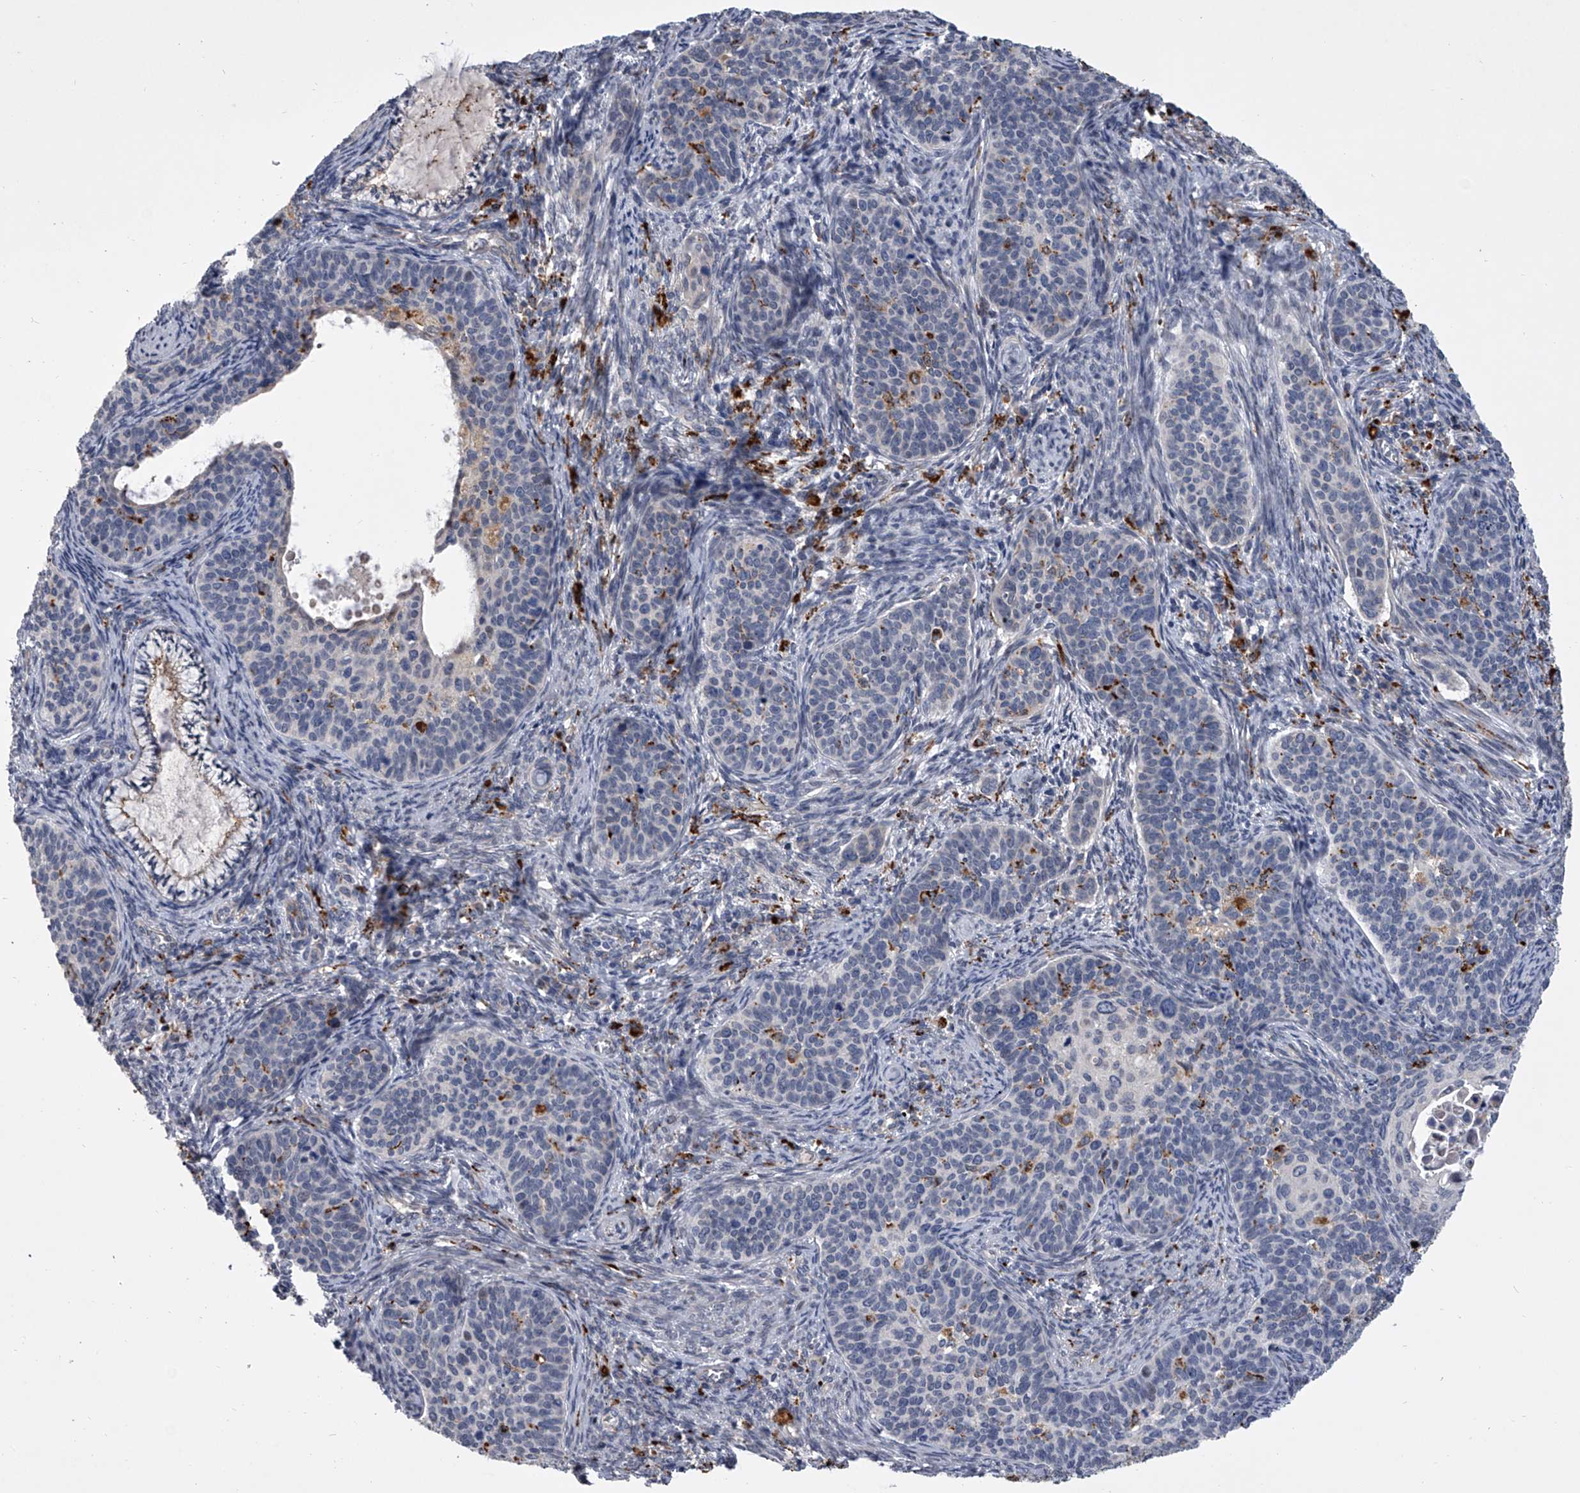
{"staining": {"intensity": "weak", "quantity": "<25%", "location": "cytoplasmic/membranous"}, "tissue": "cervical cancer", "cell_type": "Tumor cells", "image_type": "cancer", "snomed": [{"axis": "morphology", "description": "Squamous cell carcinoma, NOS"}, {"axis": "topography", "description": "Cervix"}], "caption": "A high-resolution micrograph shows IHC staining of cervical squamous cell carcinoma, which demonstrates no significant expression in tumor cells. (DAB (3,3'-diaminobenzidine) IHC, high magnification).", "gene": "TRIM8", "patient": {"sex": "female", "age": 33}}